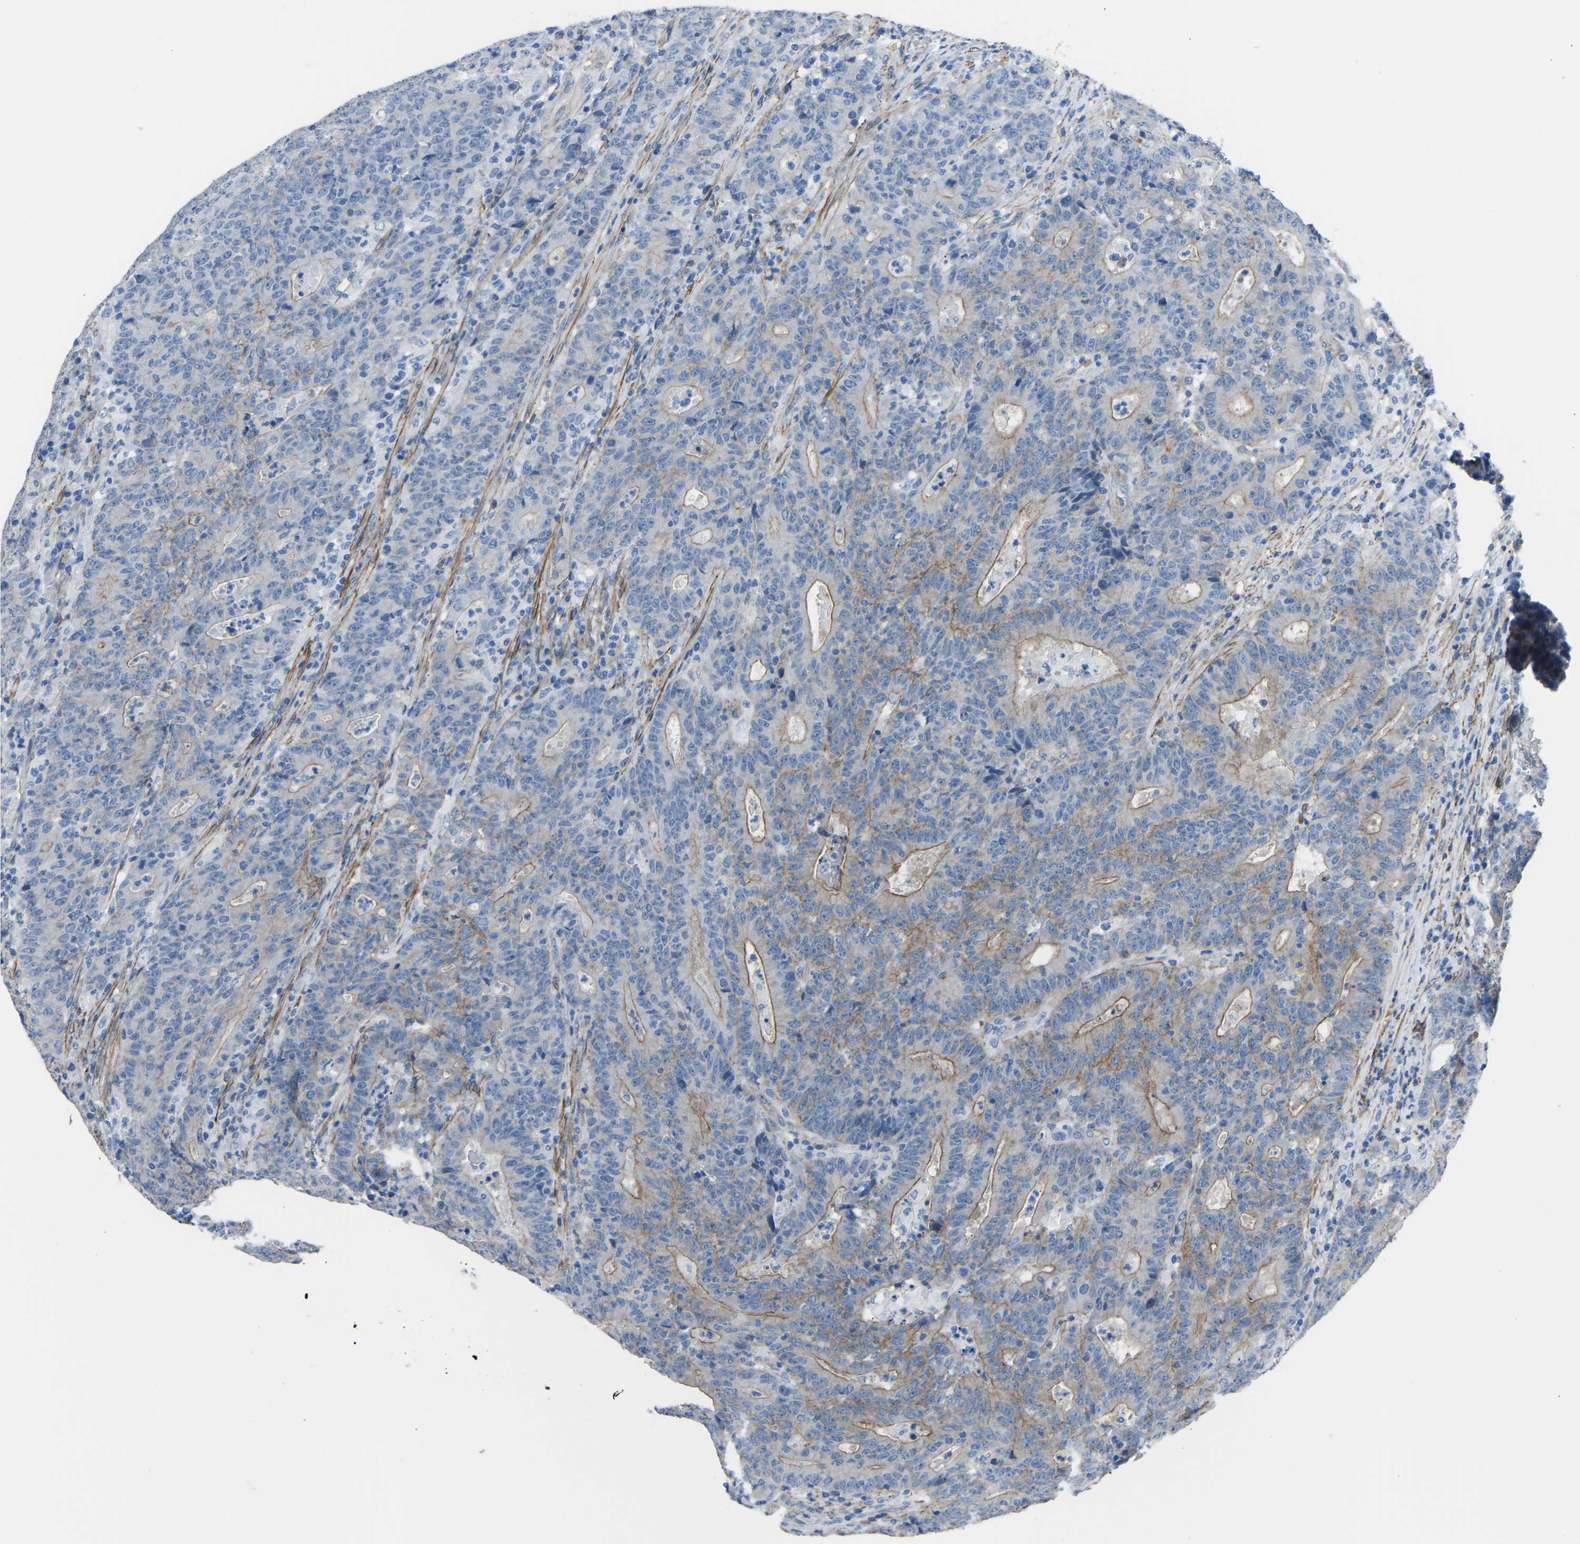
{"staining": {"intensity": "moderate", "quantity": "<25%", "location": "cytoplasmic/membranous"}, "tissue": "colorectal cancer", "cell_type": "Tumor cells", "image_type": "cancer", "snomed": [{"axis": "morphology", "description": "Adenocarcinoma, NOS"}, {"axis": "topography", "description": "Colon"}], "caption": "Protein analysis of colorectal cancer (adenocarcinoma) tissue displays moderate cytoplasmic/membranous expression in approximately <25% of tumor cells. (brown staining indicates protein expression, while blue staining denotes nuclei).", "gene": "MYH10", "patient": {"sex": "female", "age": 75}}